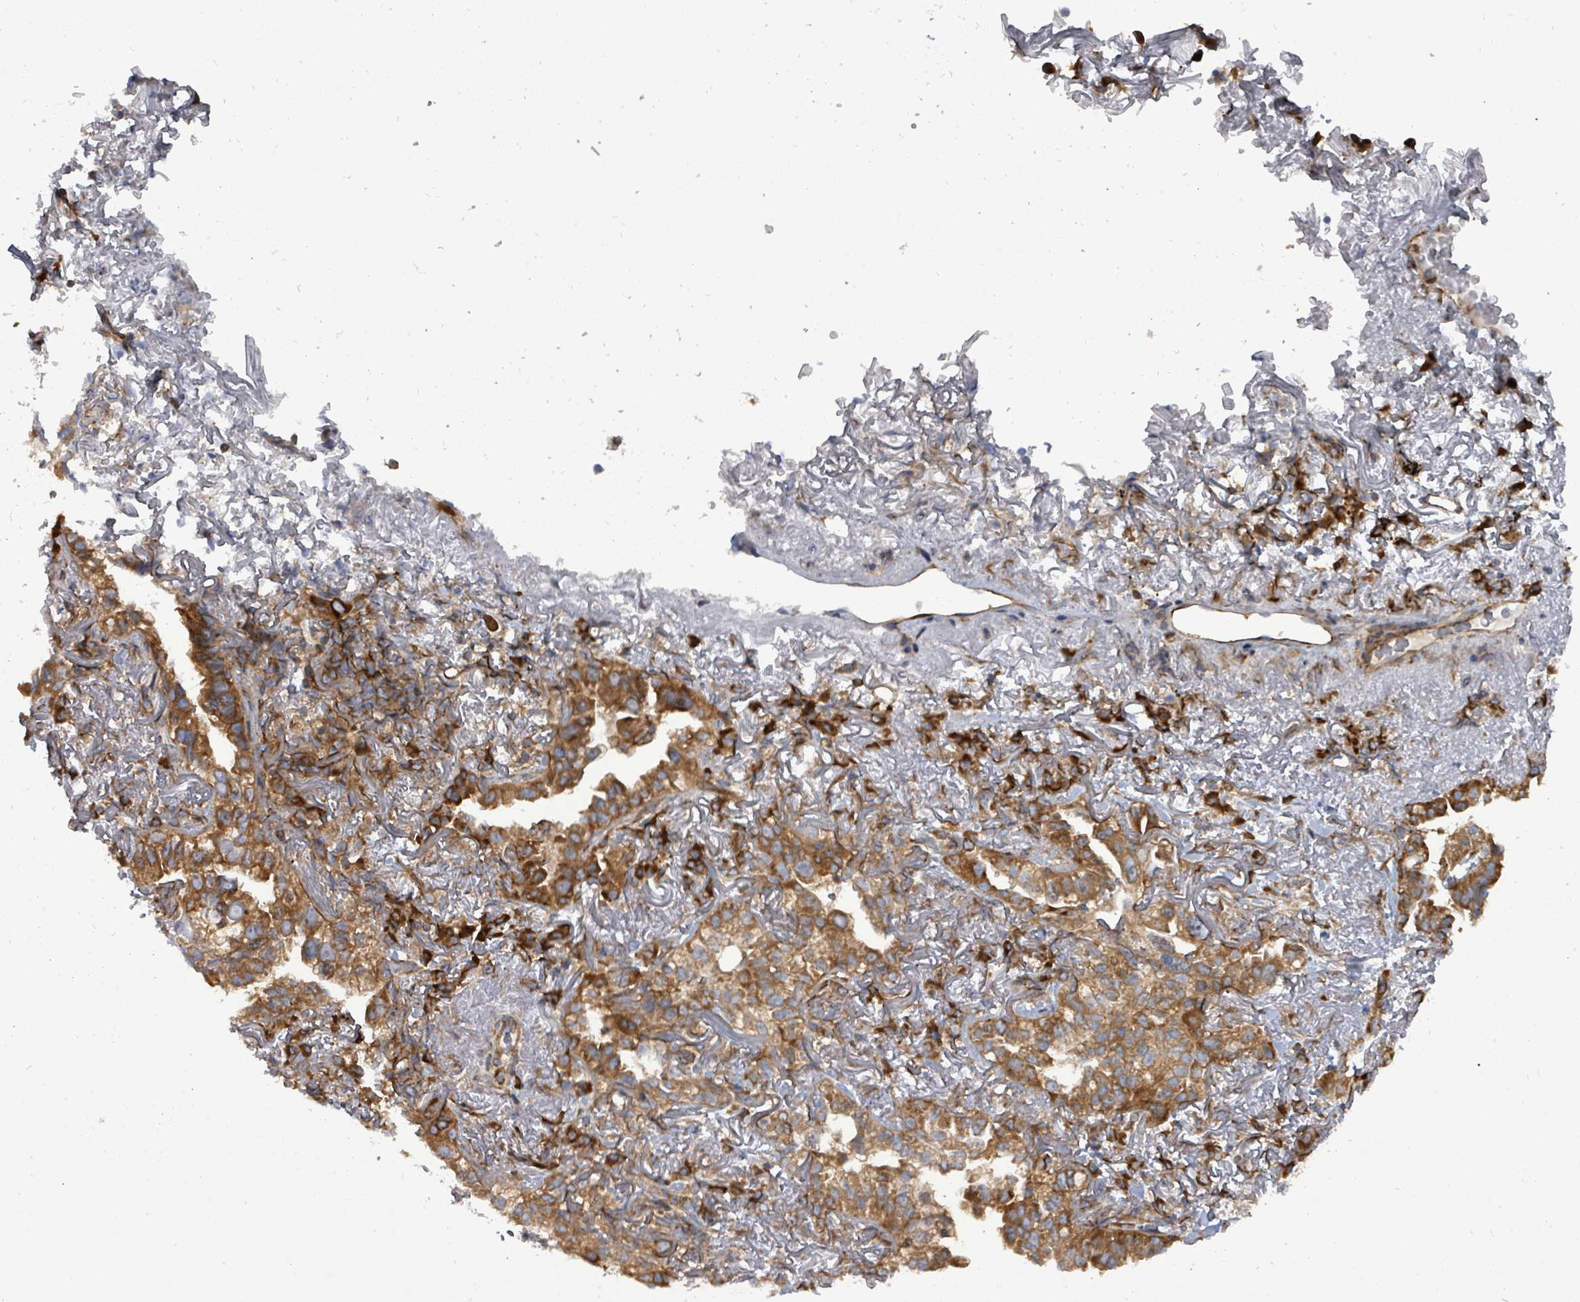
{"staining": {"intensity": "moderate", "quantity": ">75%", "location": "cytoplasmic/membranous"}, "tissue": "lung cancer", "cell_type": "Tumor cells", "image_type": "cancer", "snomed": [{"axis": "morphology", "description": "Adenocarcinoma, NOS"}, {"axis": "topography", "description": "Lung"}], "caption": "Protein positivity by immunohistochemistry (IHC) shows moderate cytoplasmic/membranous staining in approximately >75% of tumor cells in lung cancer (adenocarcinoma).", "gene": "EIF3C", "patient": {"sex": "female", "age": 69}}